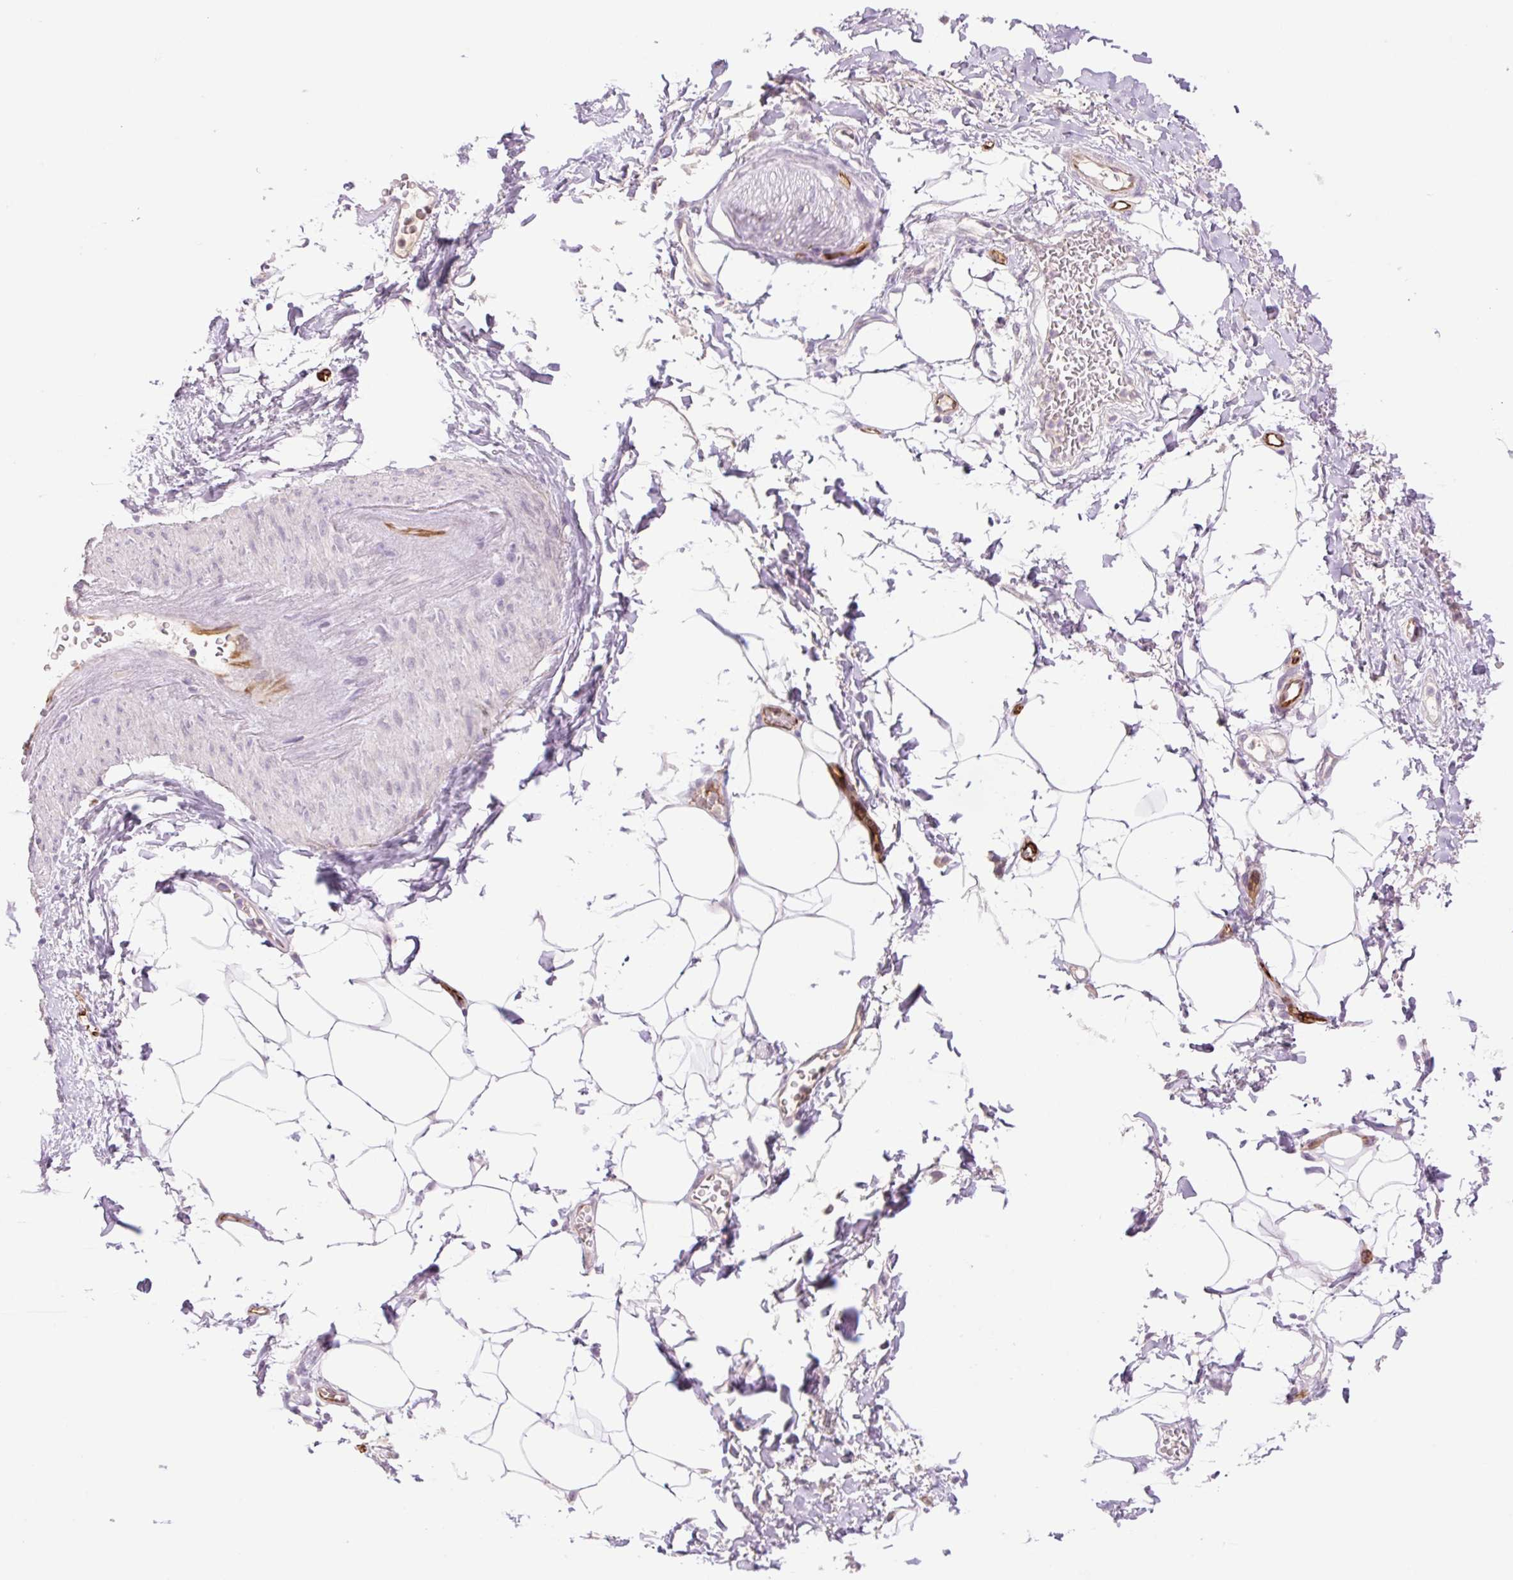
{"staining": {"intensity": "negative", "quantity": "none", "location": "none"}, "tissue": "adipose tissue", "cell_type": "Adipocytes", "image_type": "normal", "snomed": [{"axis": "morphology", "description": "Normal tissue, NOS"}, {"axis": "topography", "description": "Vagina"}, {"axis": "topography", "description": "Peripheral nerve tissue"}], "caption": "Human adipose tissue stained for a protein using immunohistochemistry shows no positivity in adipocytes.", "gene": "ZFYVE21", "patient": {"sex": "female", "age": 71}}